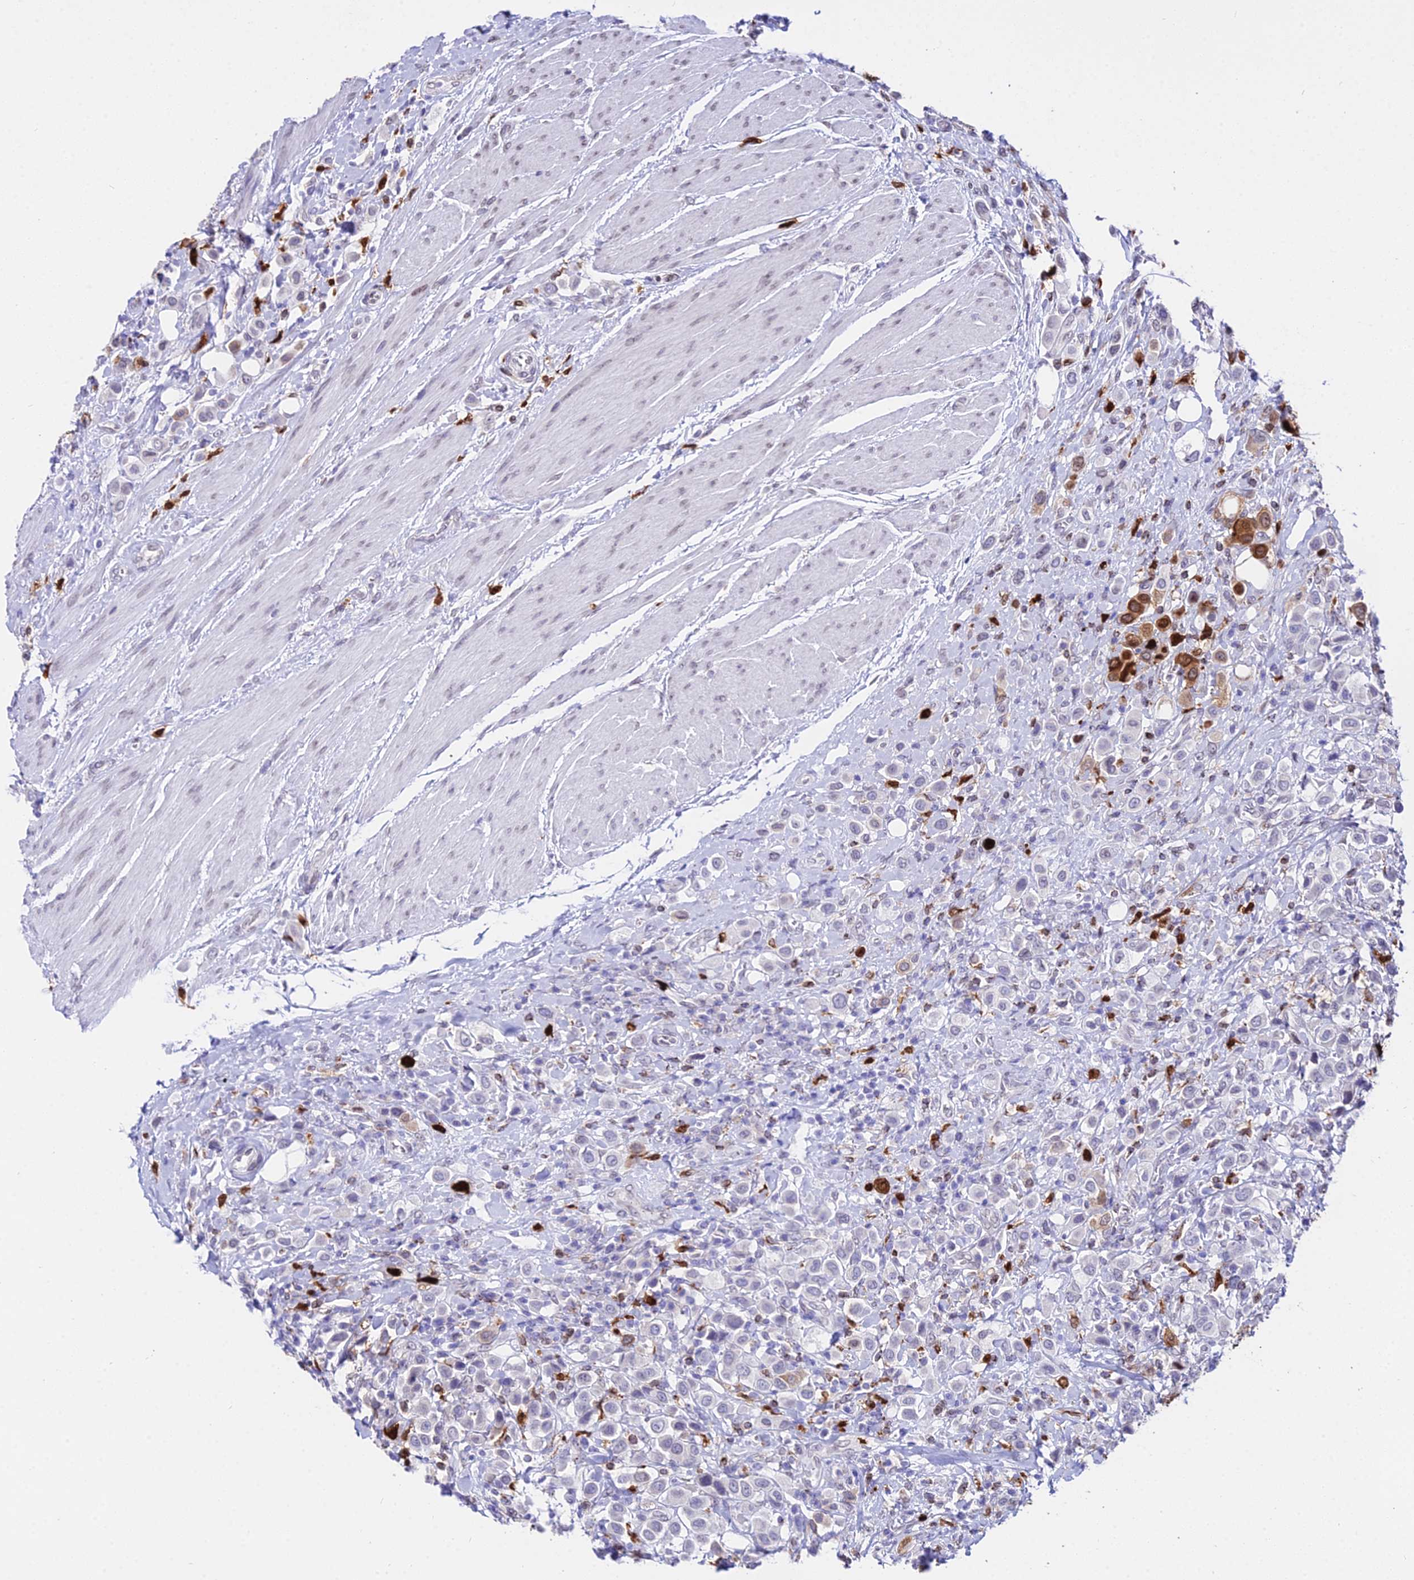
{"staining": {"intensity": "moderate", "quantity": "<25%", "location": "cytoplasmic/membranous,nuclear"}, "tissue": "urothelial cancer", "cell_type": "Tumor cells", "image_type": "cancer", "snomed": [{"axis": "morphology", "description": "Urothelial carcinoma, High grade"}, {"axis": "topography", "description": "Urinary bladder"}], "caption": "A brown stain shows moderate cytoplasmic/membranous and nuclear expression of a protein in urothelial cancer tumor cells.", "gene": "MCM10", "patient": {"sex": "male", "age": 50}}